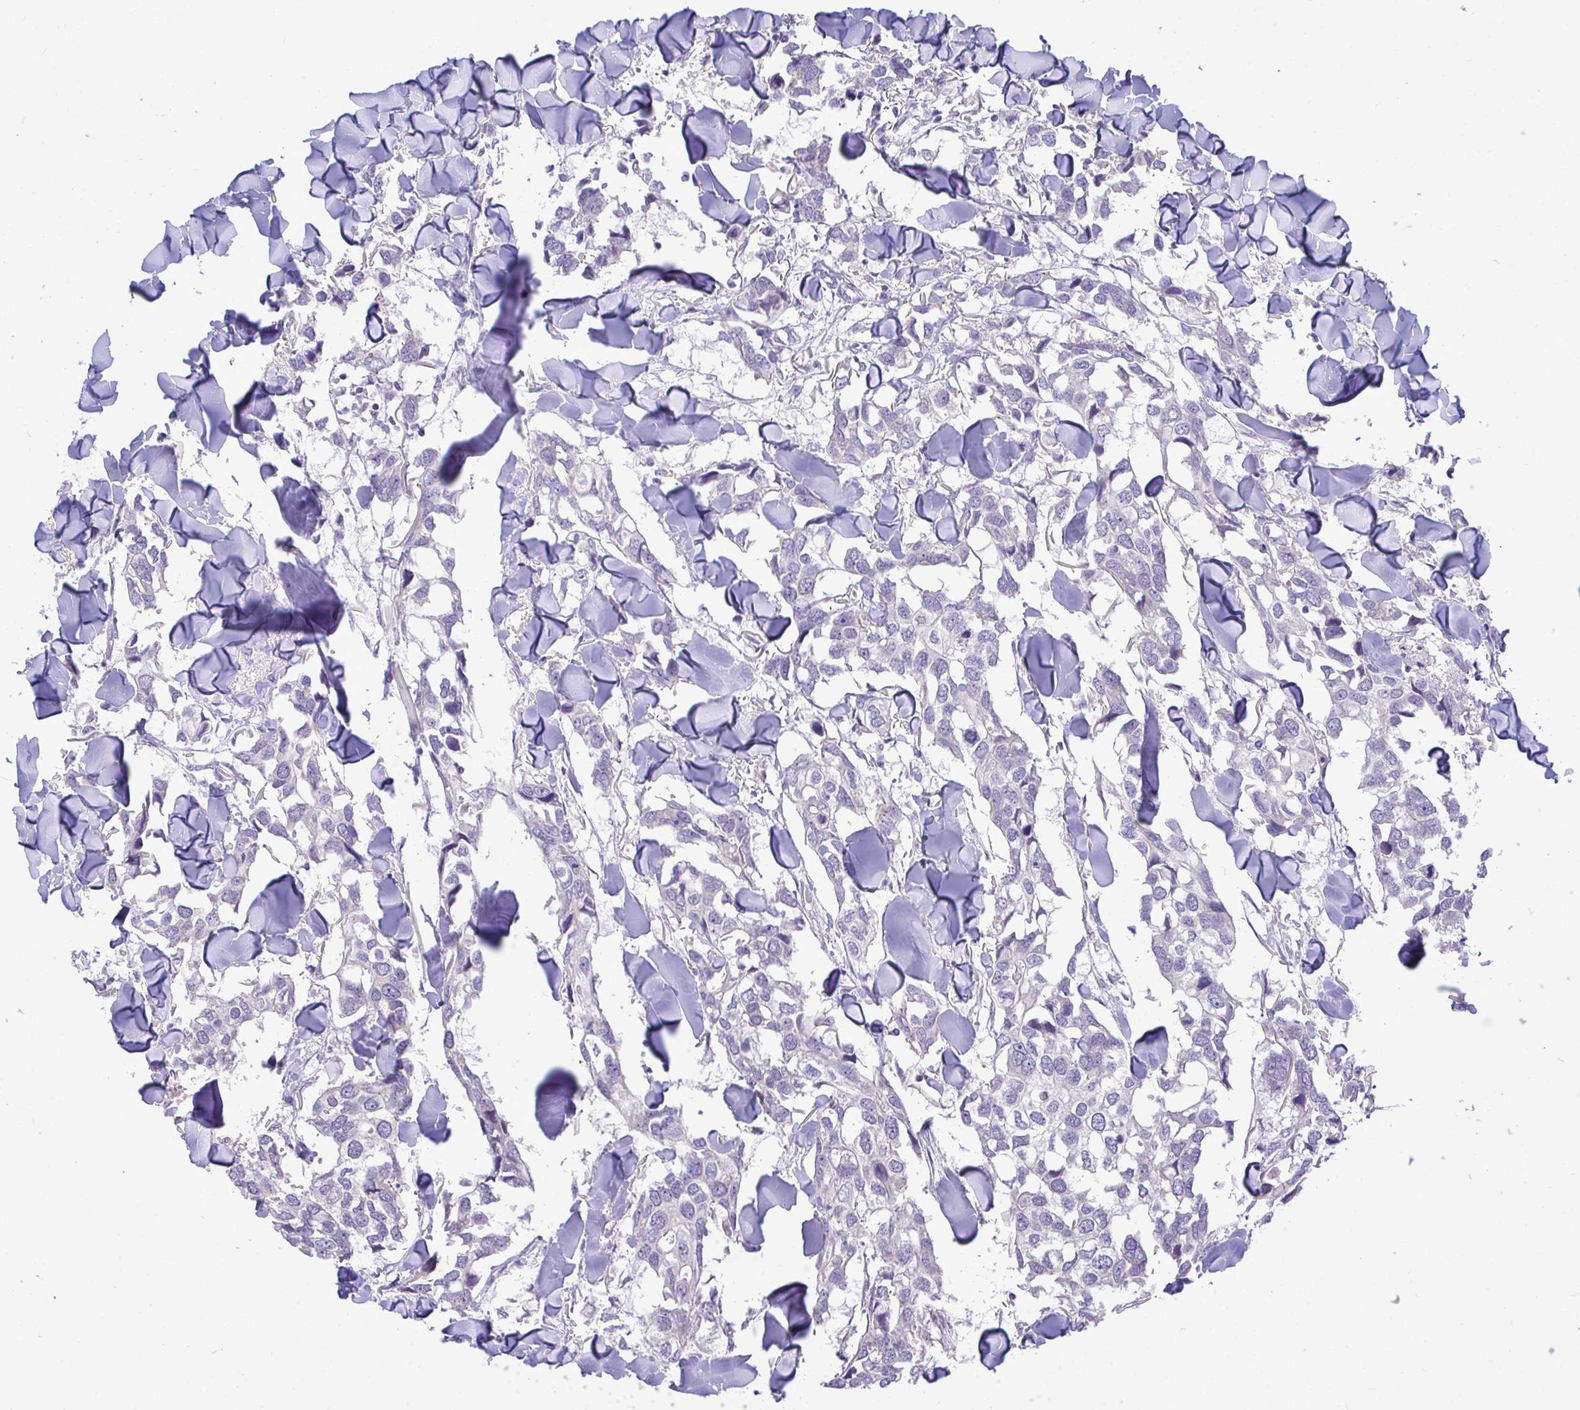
{"staining": {"intensity": "negative", "quantity": "none", "location": "none"}, "tissue": "breast cancer", "cell_type": "Tumor cells", "image_type": "cancer", "snomed": [{"axis": "morphology", "description": "Duct carcinoma"}, {"axis": "topography", "description": "Breast"}], "caption": "The immunohistochemistry image has no significant staining in tumor cells of breast cancer tissue.", "gene": "PIGK", "patient": {"sex": "female", "age": 83}}